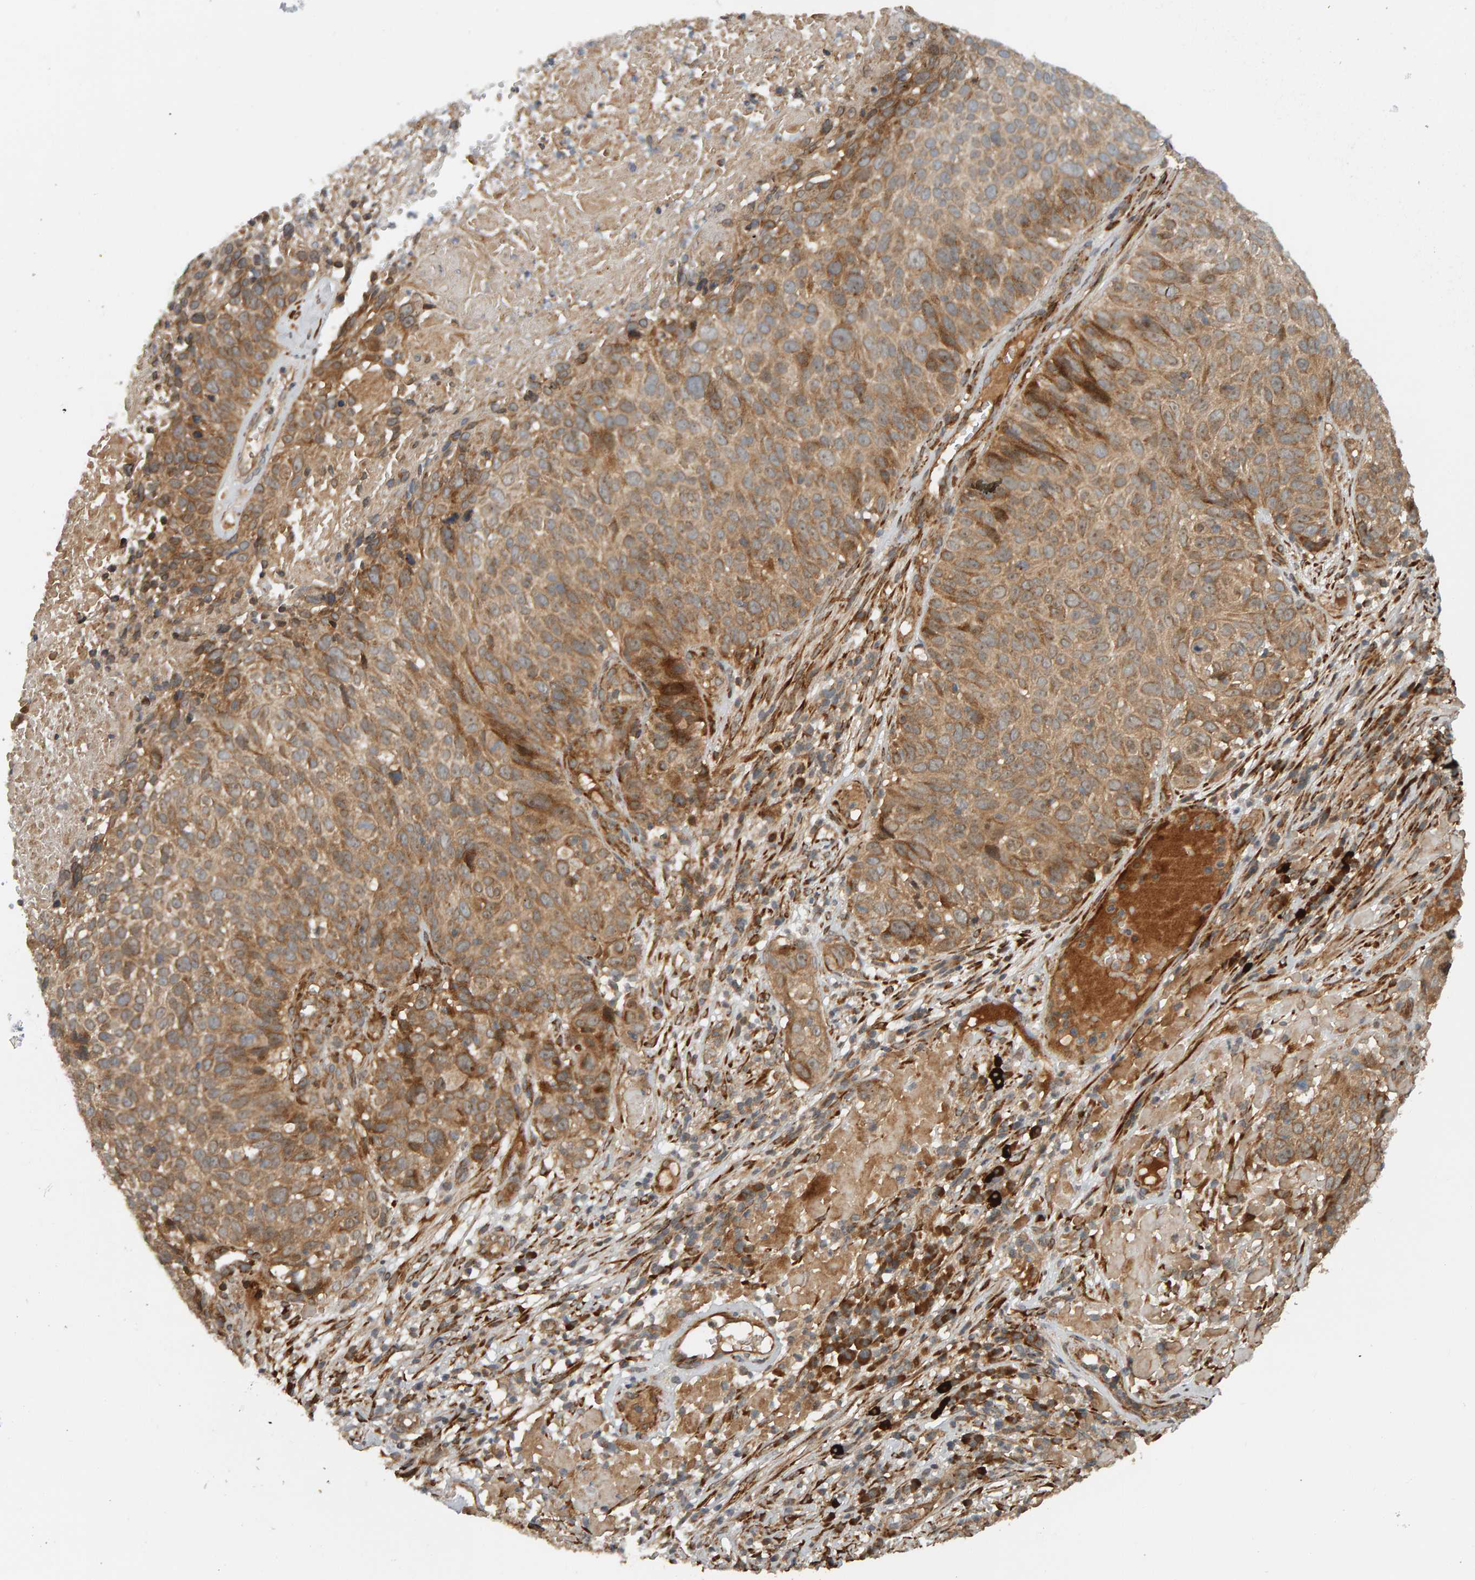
{"staining": {"intensity": "moderate", "quantity": ">75%", "location": "cytoplasmic/membranous"}, "tissue": "cervical cancer", "cell_type": "Tumor cells", "image_type": "cancer", "snomed": [{"axis": "morphology", "description": "Squamous cell carcinoma, NOS"}, {"axis": "topography", "description": "Cervix"}], "caption": "Squamous cell carcinoma (cervical) stained with immunohistochemistry (IHC) displays moderate cytoplasmic/membranous expression in about >75% of tumor cells.", "gene": "ZFAND1", "patient": {"sex": "female", "age": 74}}